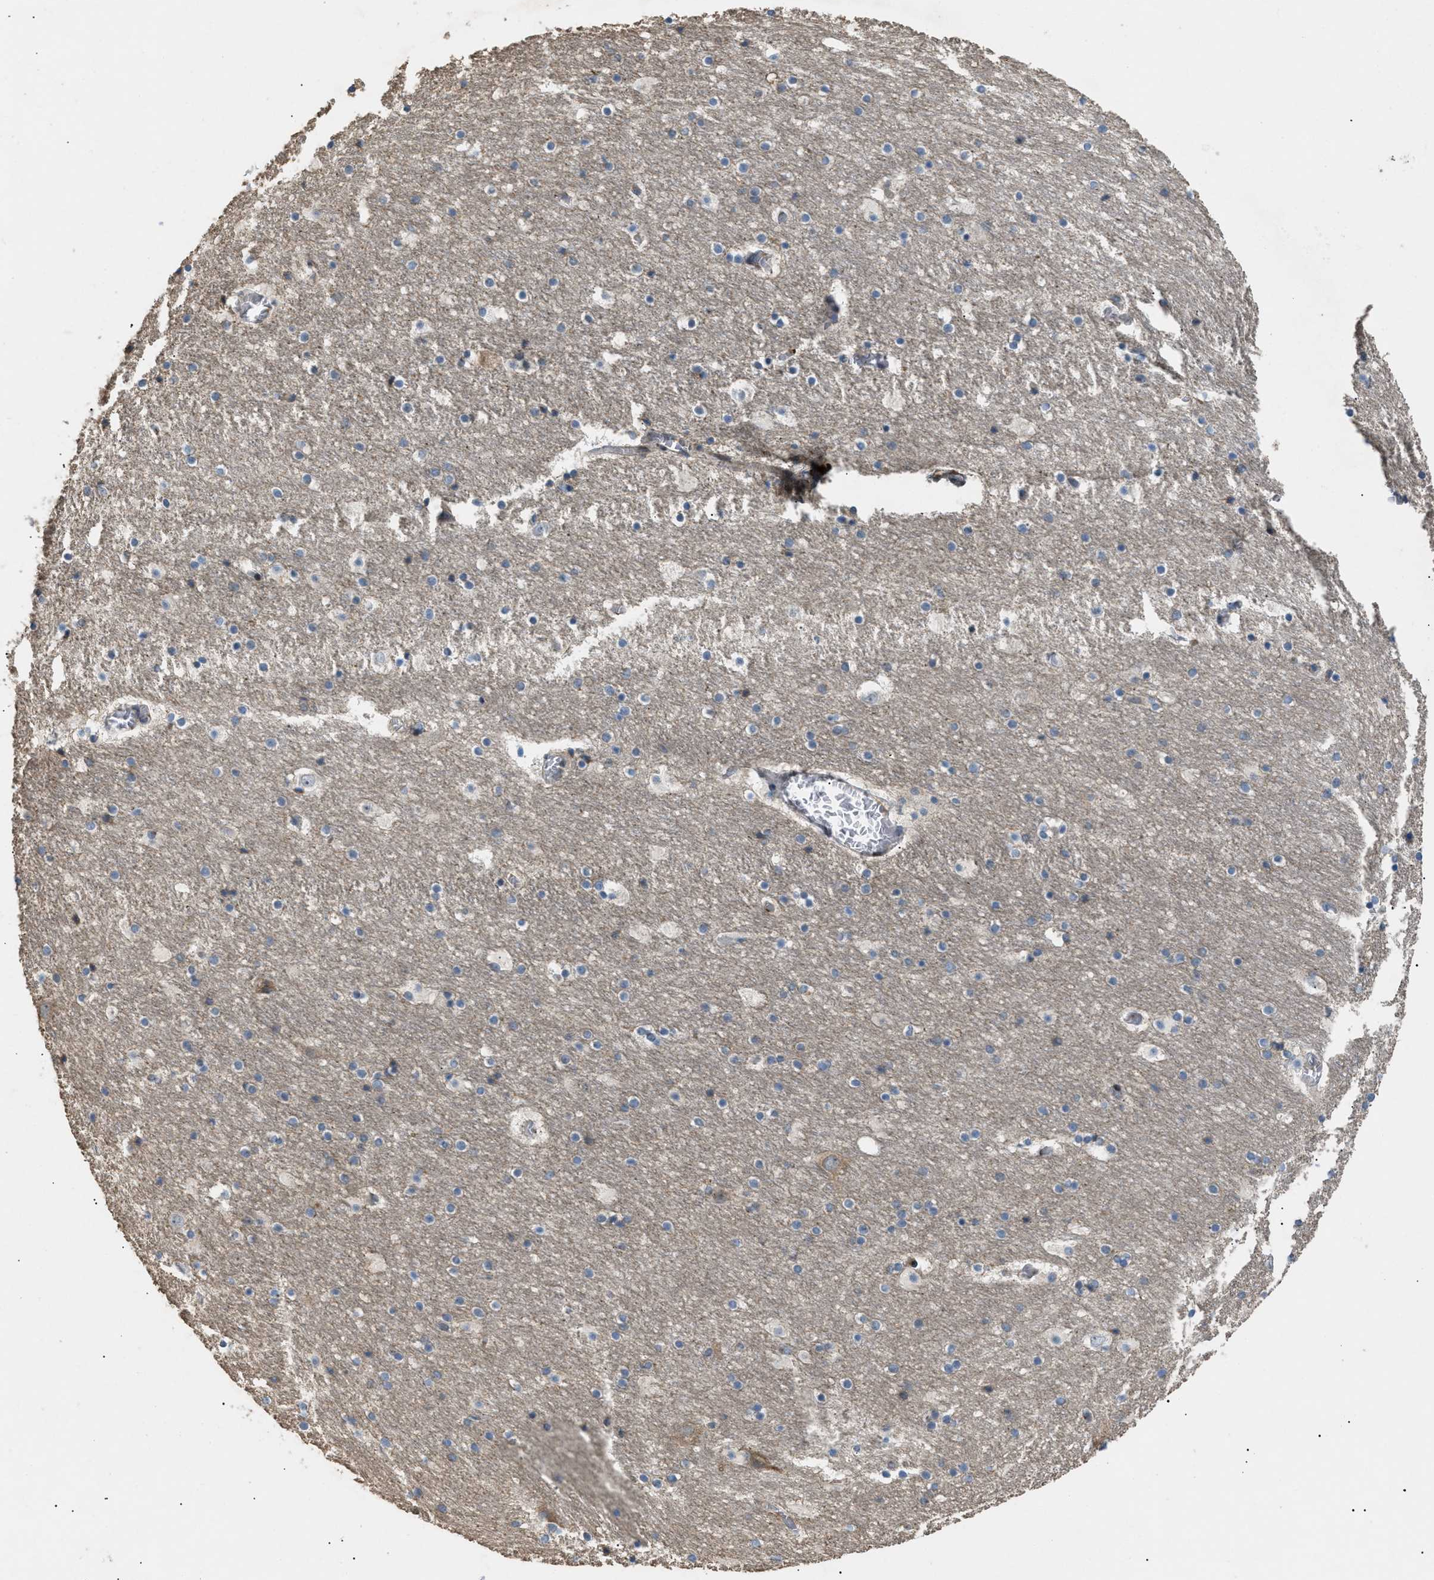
{"staining": {"intensity": "weak", "quantity": "<25%", "location": "cytoplasmic/membranous"}, "tissue": "hippocampus", "cell_type": "Glial cells", "image_type": "normal", "snomed": [{"axis": "morphology", "description": "Normal tissue, NOS"}, {"axis": "topography", "description": "Hippocampus"}], "caption": "A high-resolution image shows immunohistochemistry staining of unremarkable hippocampus, which displays no significant positivity in glial cells. The staining is performed using DAB (3,3'-diaminobenzidine) brown chromogen with nuclei counter-stained in using hematoxylin.", "gene": "LYSMD3", "patient": {"sex": "male", "age": 45}}